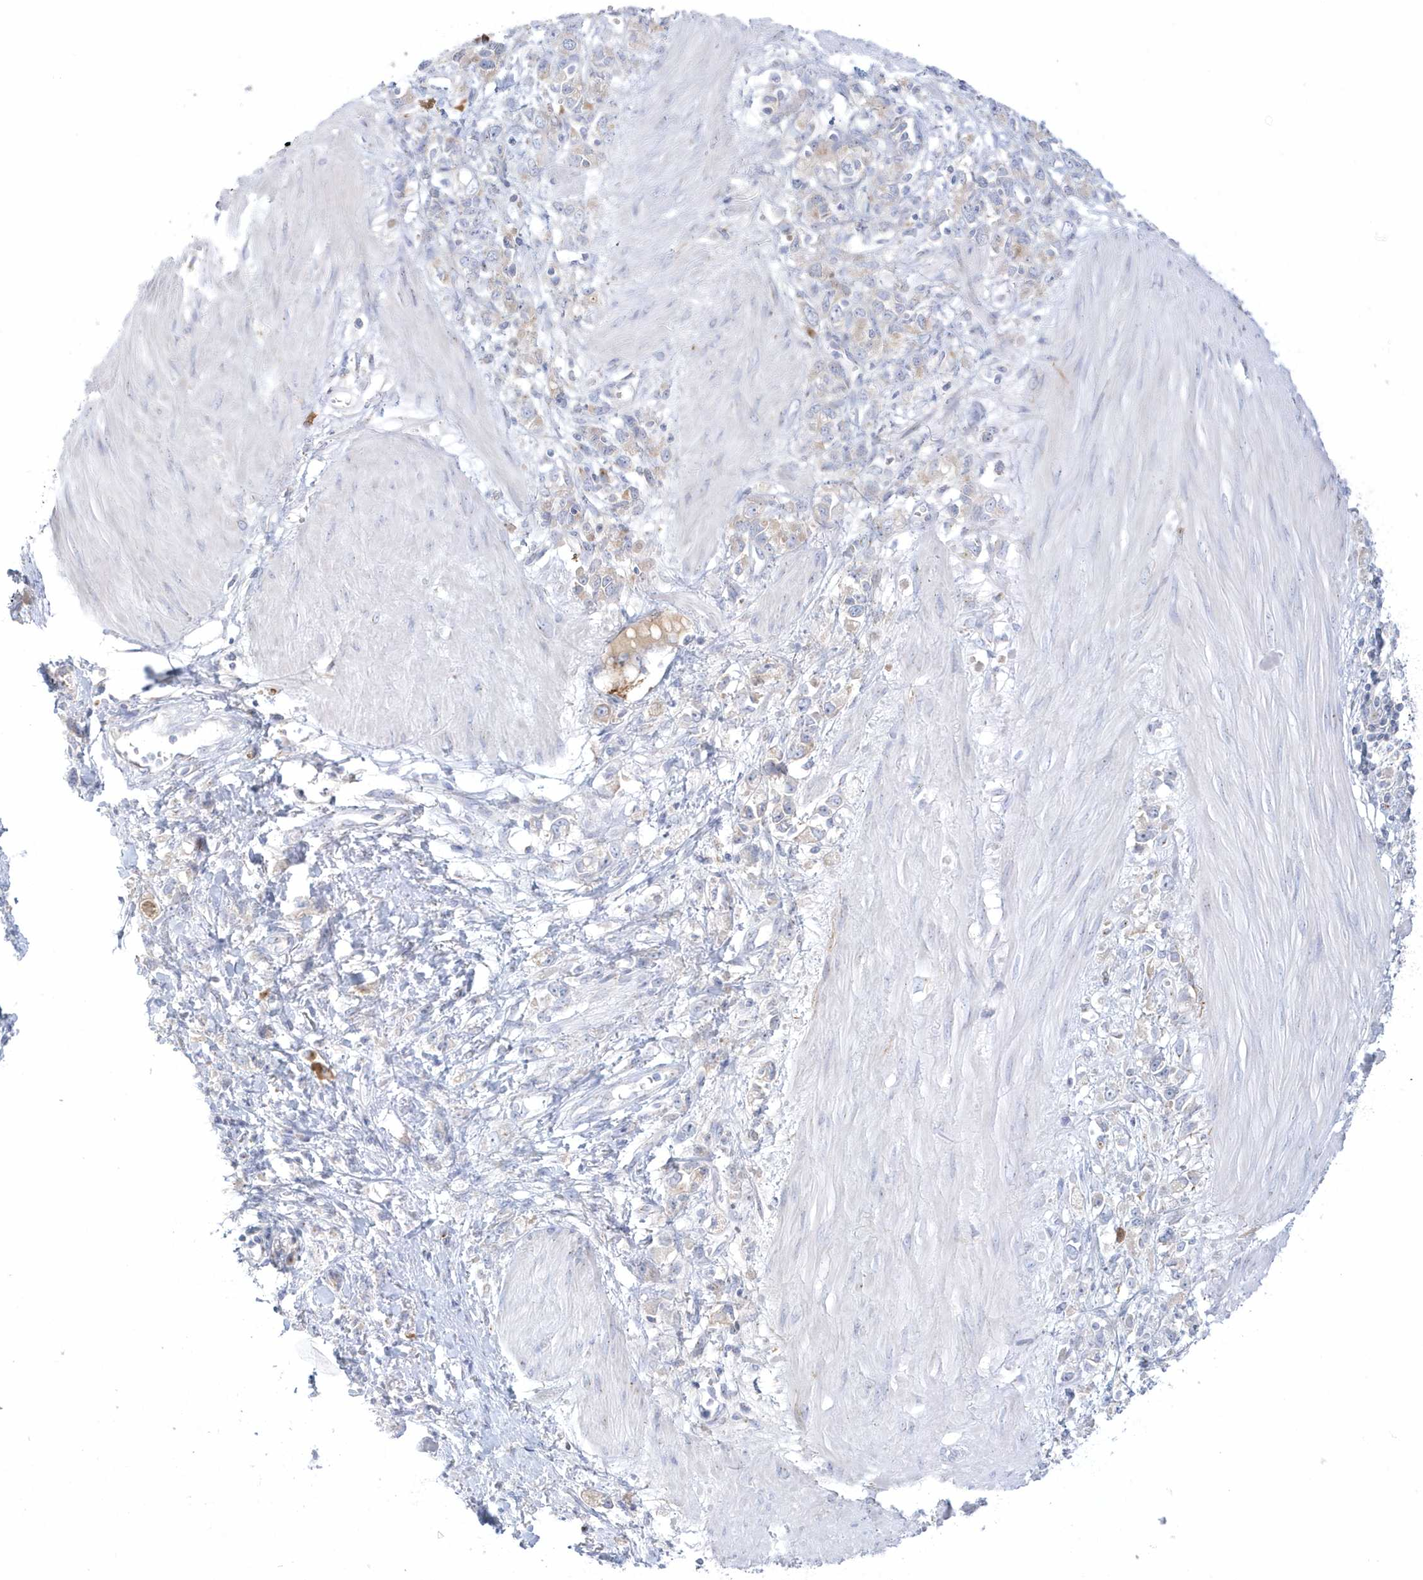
{"staining": {"intensity": "weak", "quantity": "<25%", "location": "cytoplasmic/membranous"}, "tissue": "stomach cancer", "cell_type": "Tumor cells", "image_type": "cancer", "snomed": [{"axis": "morphology", "description": "Adenocarcinoma, NOS"}, {"axis": "topography", "description": "Stomach"}], "caption": "An image of stomach adenocarcinoma stained for a protein shows no brown staining in tumor cells.", "gene": "SEMA3D", "patient": {"sex": "female", "age": 76}}